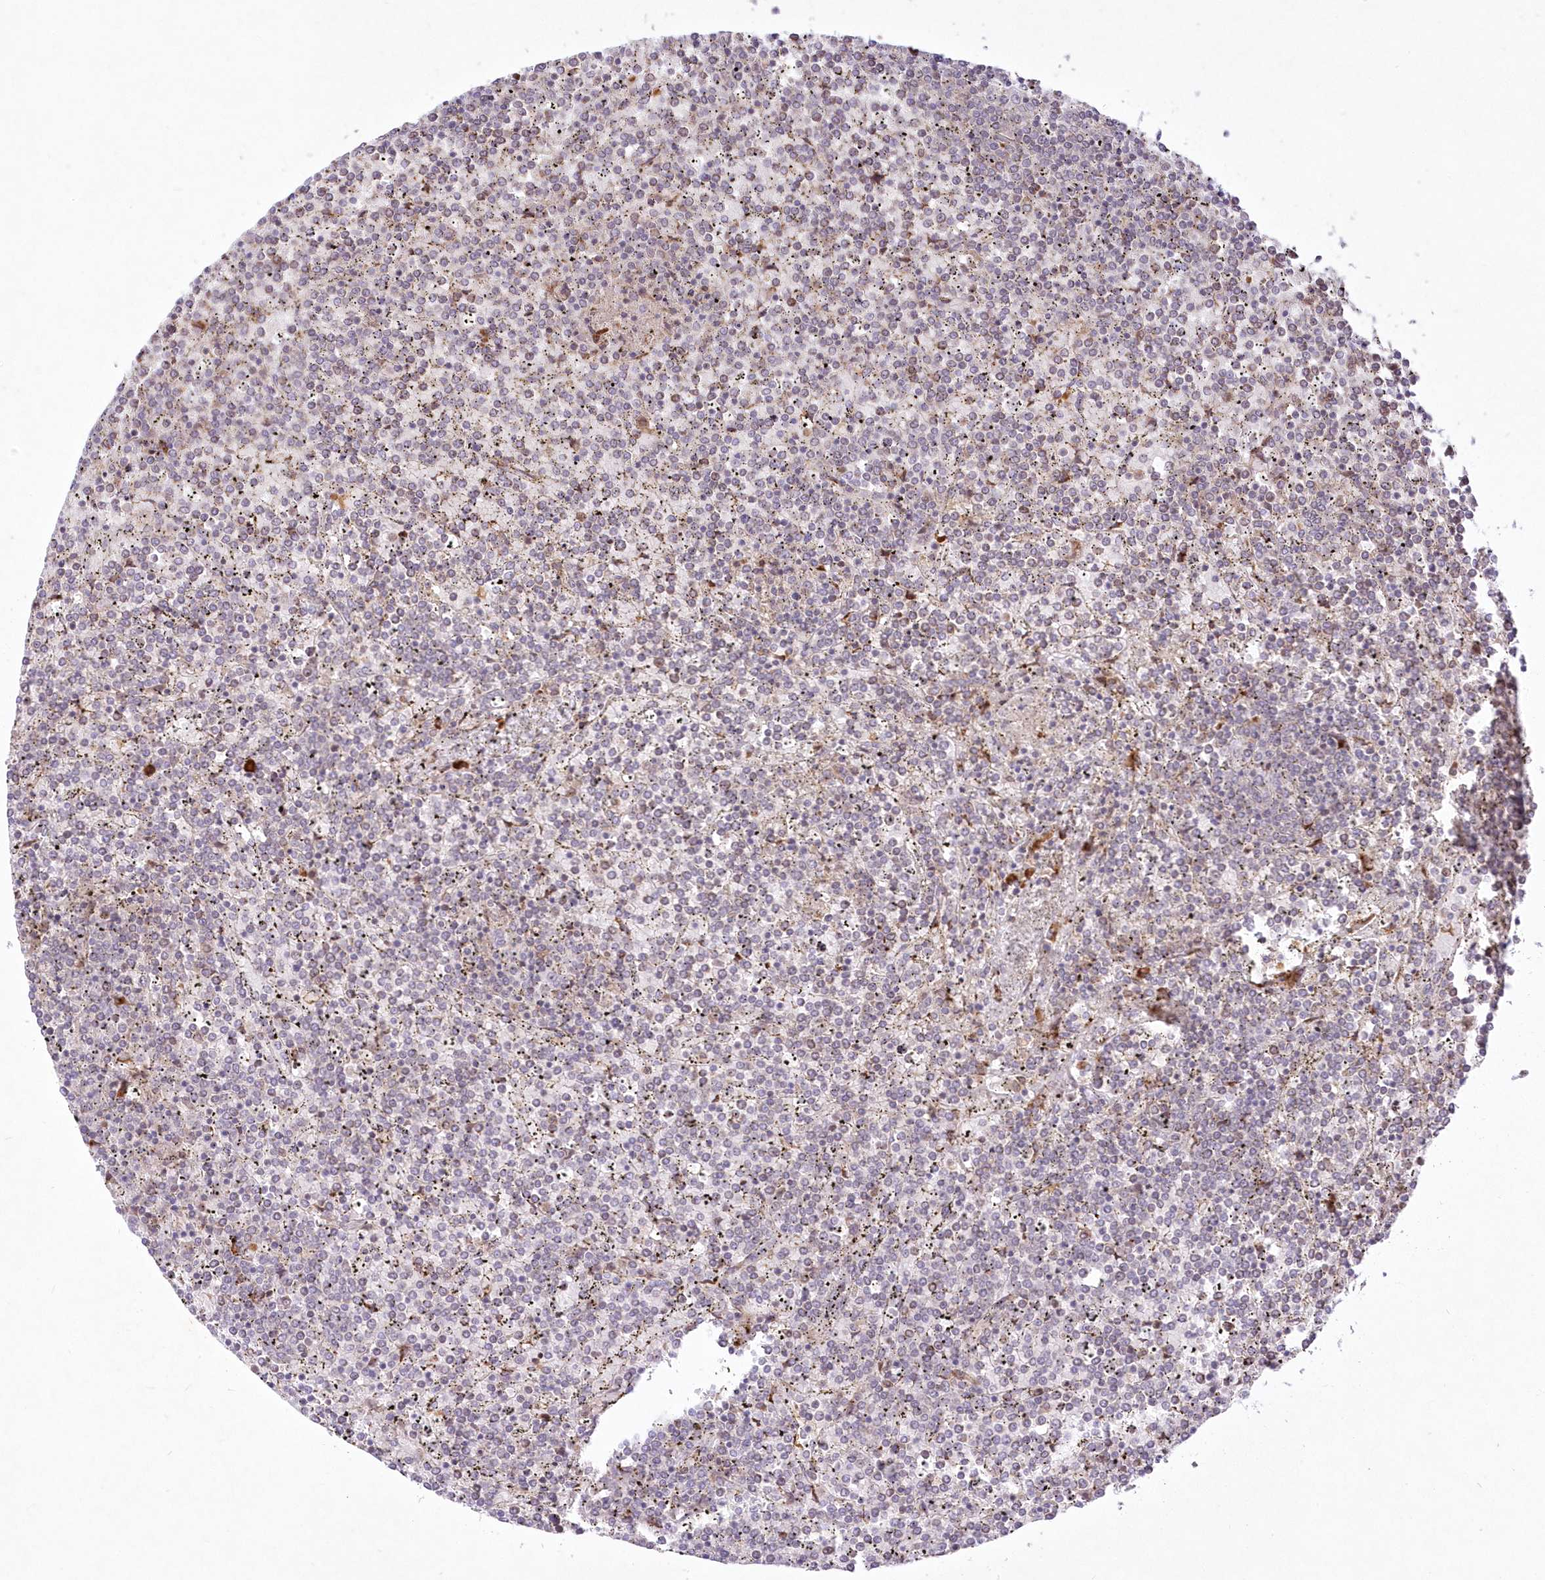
{"staining": {"intensity": "negative", "quantity": "none", "location": "none"}, "tissue": "lymphoma", "cell_type": "Tumor cells", "image_type": "cancer", "snomed": [{"axis": "morphology", "description": "Malignant lymphoma, non-Hodgkin's type, Low grade"}, {"axis": "topography", "description": "Spleen"}], "caption": "Immunohistochemical staining of human lymphoma exhibits no significant expression in tumor cells.", "gene": "LDB1", "patient": {"sex": "female", "age": 19}}